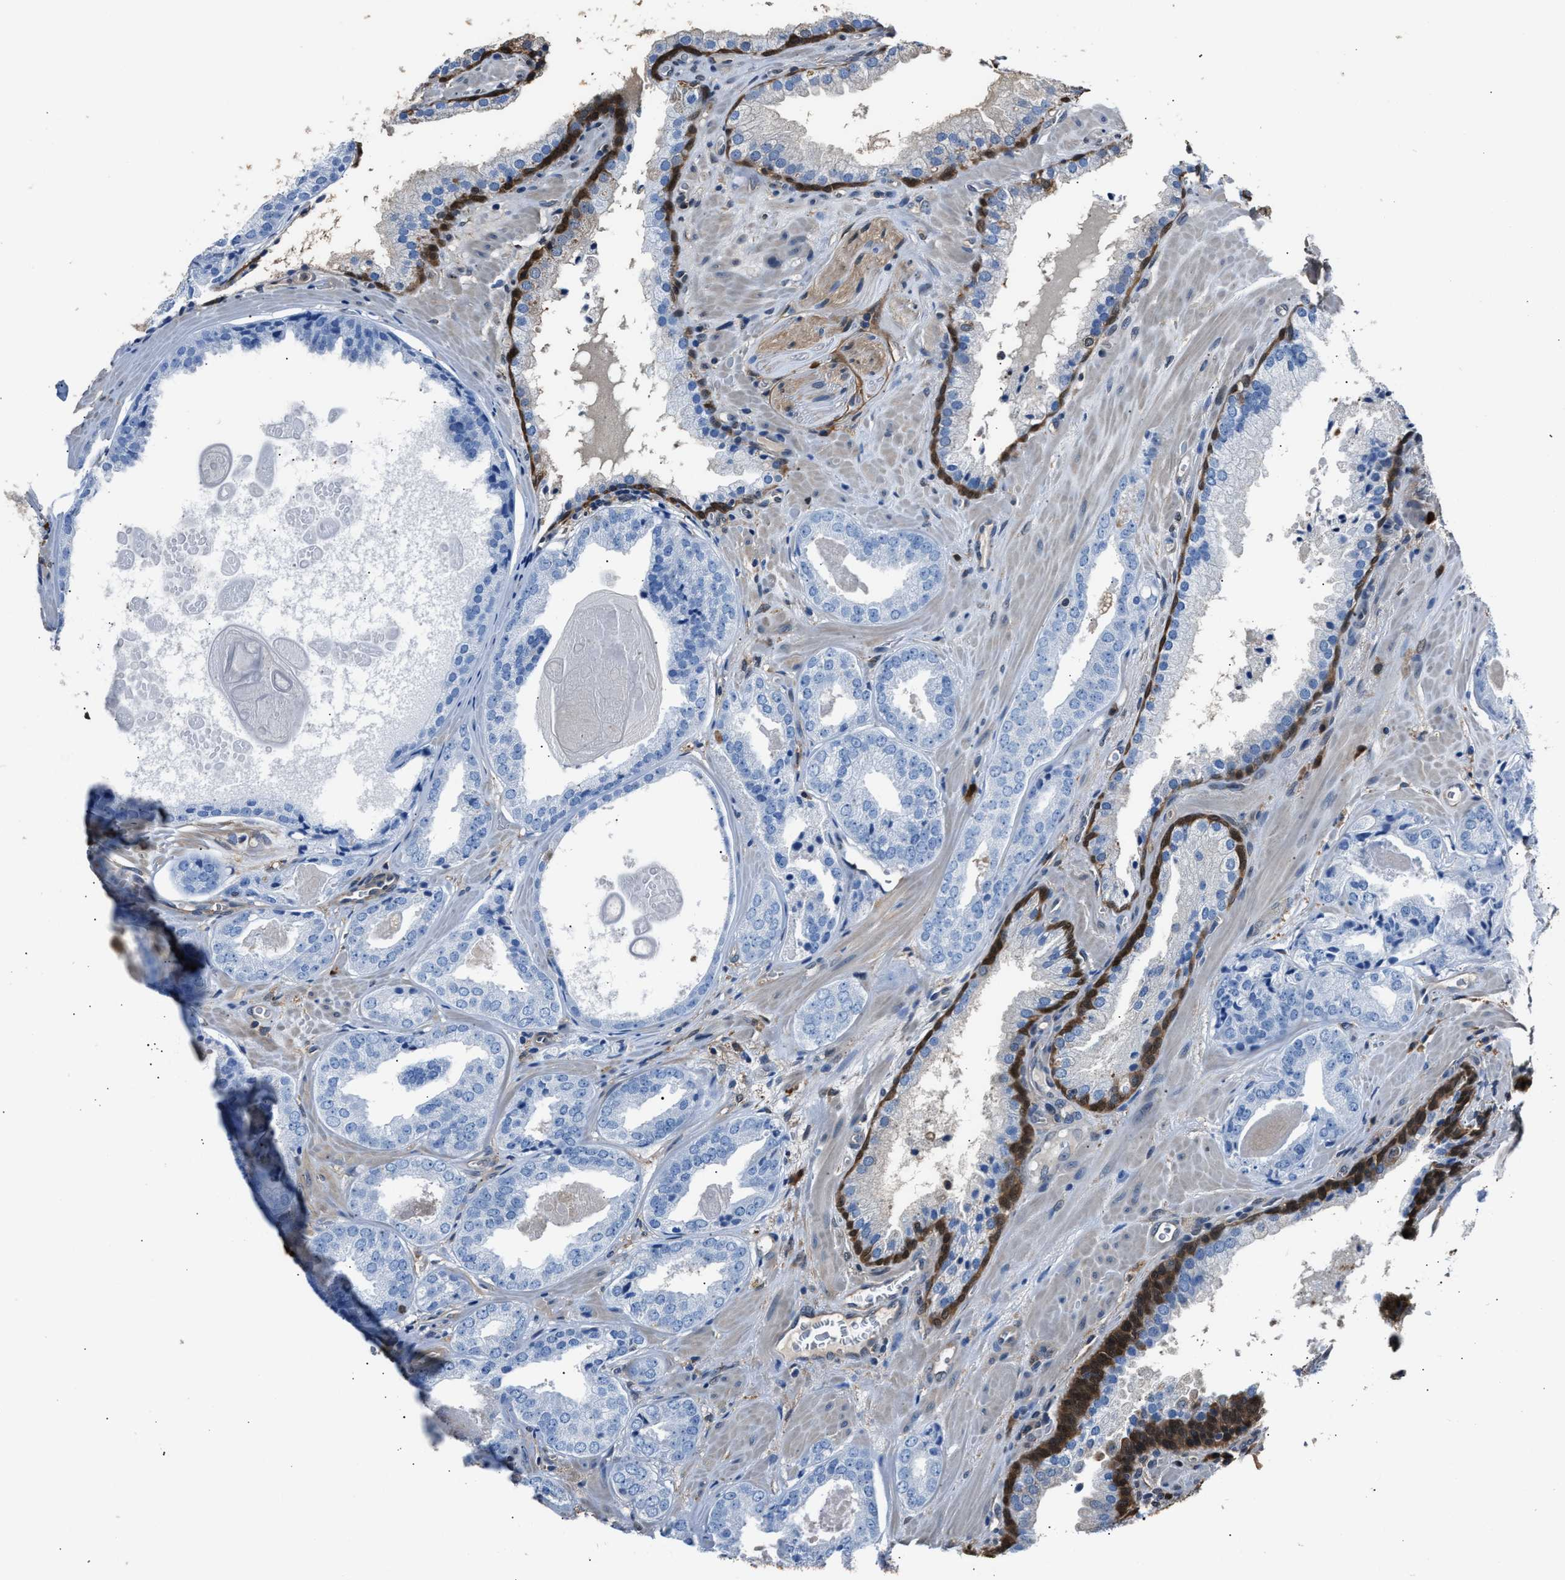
{"staining": {"intensity": "negative", "quantity": "none", "location": "none"}, "tissue": "prostate cancer", "cell_type": "Tumor cells", "image_type": "cancer", "snomed": [{"axis": "morphology", "description": "Adenocarcinoma, Low grade"}, {"axis": "topography", "description": "Prostate"}], "caption": "This is a micrograph of immunohistochemistry staining of prostate low-grade adenocarcinoma, which shows no staining in tumor cells.", "gene": "GSTP1", "patient": {"sex": "male", "age": 71}}